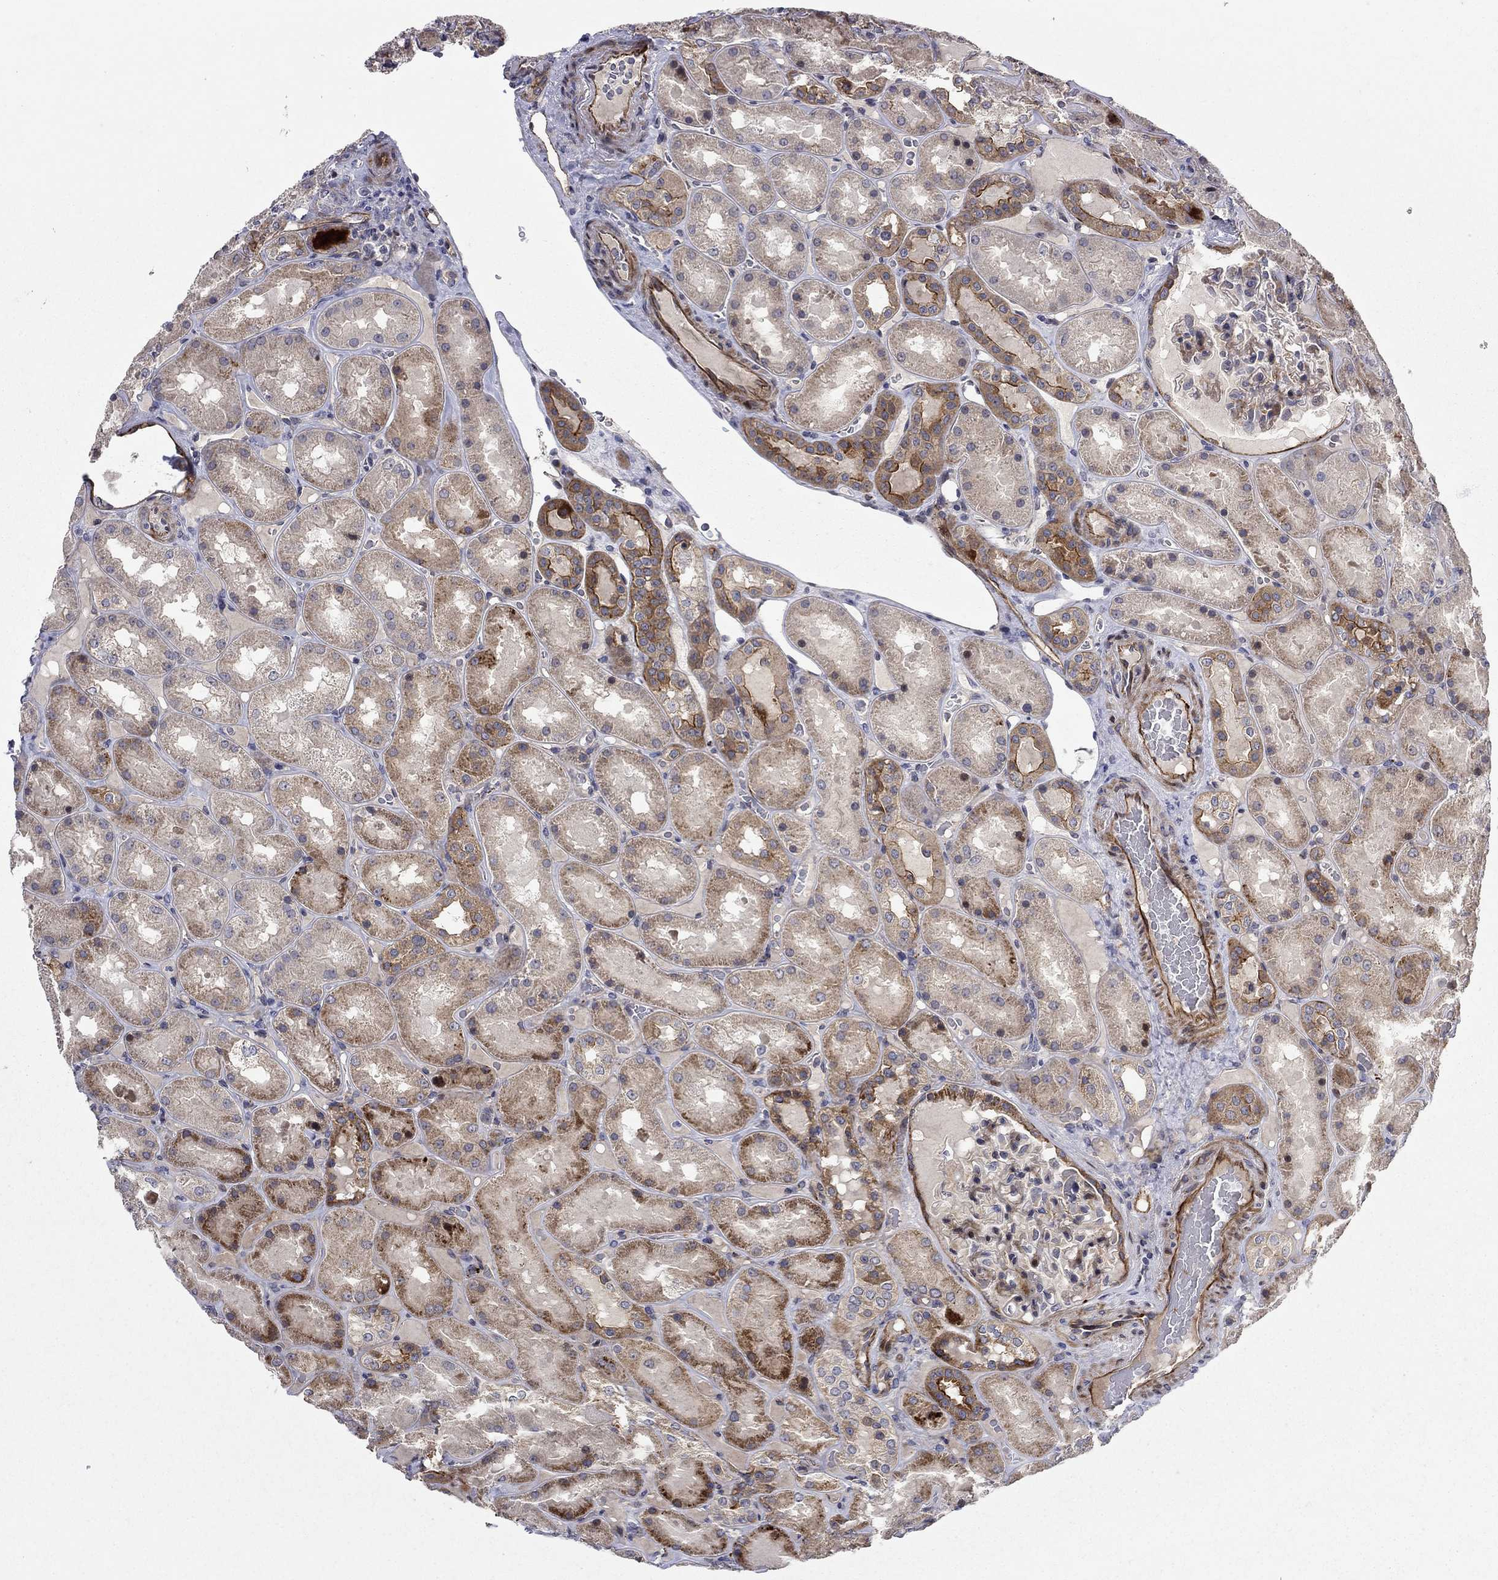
{"staining": {"intensity": "strong", "quantity": "<25%", "location": "cytoplasmic/membranous"}, "tissue": "kidney", "cell_type": "Cells in glomeruli", "image_type": "normal", "snomed": [{"axis": "morphology", "description": "Normal tissue, NOS"}, {"axis": "topography", "description": "Kidney"}], "caption": "Human kidney stained with a brown dye shows strong cytoplasmic/membranous positive positivity in about <25% of cells in glomeruli.", "gene": "SLC7A1", "patient": {"sex": "male", "age": 73}}